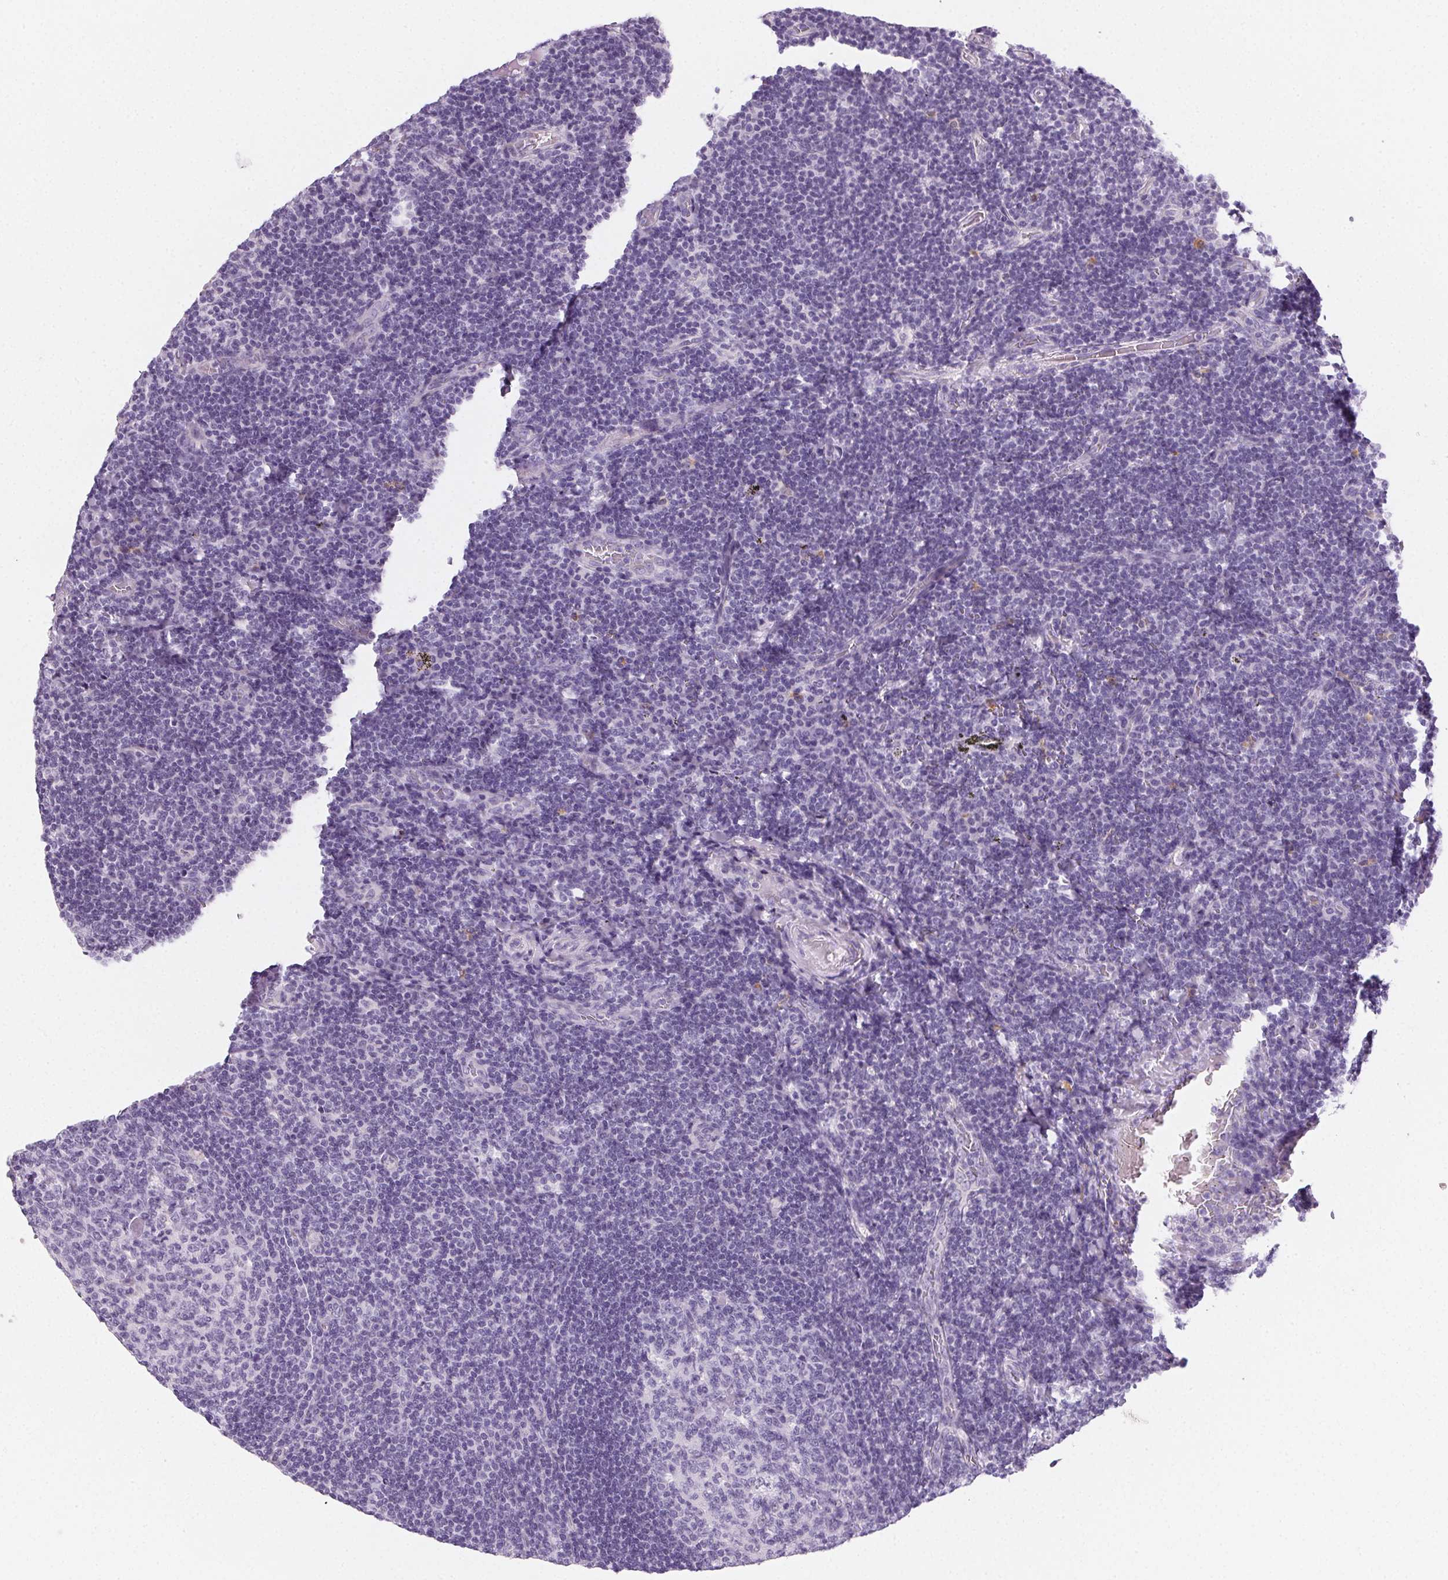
{"staining": {"intensity": "negative", "quantity": "none", "location": "none"}, "tissue": "tonsil", "cell_type": "Germinal center cells", "image_type": "normal", "snomed": [{"axis": "morphology", "description": "Normal tissue, NOS"}, {"axis": "topography", "description": "Tonsil"}], "caption": "Immunohistochemistry (IHC) histopathology image of unremarkable tonsil stained for a protein (brown), which shows no expression in germinal center cells.", "gene": "PRSS1", "patient": {"sex": "male", "age": 17}}